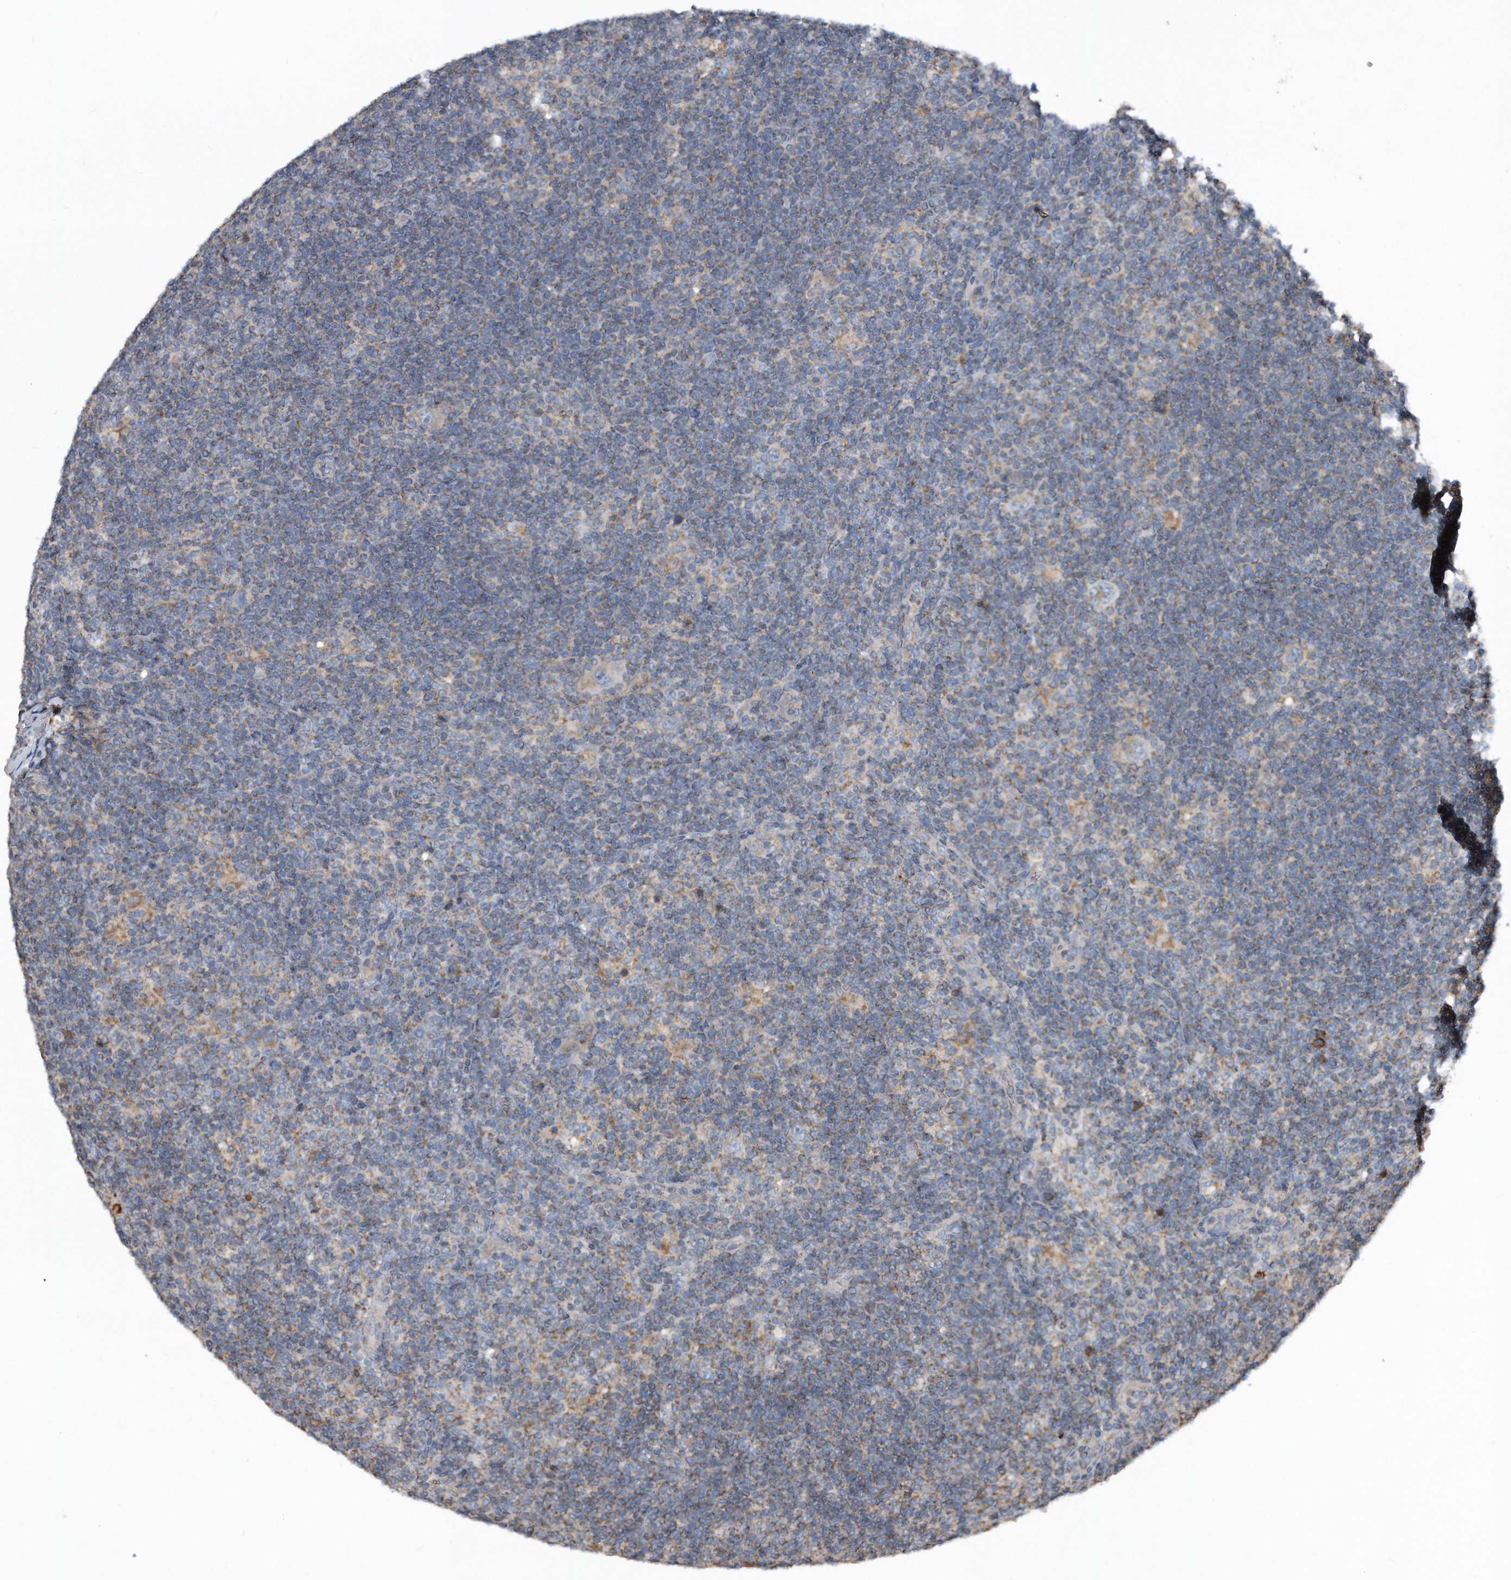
{"staining": {"intensity": "weak", "quantity": "<25%", "location": "cytoplasmic/membranous"}, "tissue": "lymphoma", "cell_type": "Tumor cells", "image_type": "cancer", "snomed": [{"axis": "morphology", "description": "Hodgkin's disease, NOS"}, {"axis": "topography", "description": "Lymph node"}], "caption": "Tumor cells show no significant protein expression in lymphoma.", "gene": "SDHA", "patient": {"sex": "female", "age": 57}}